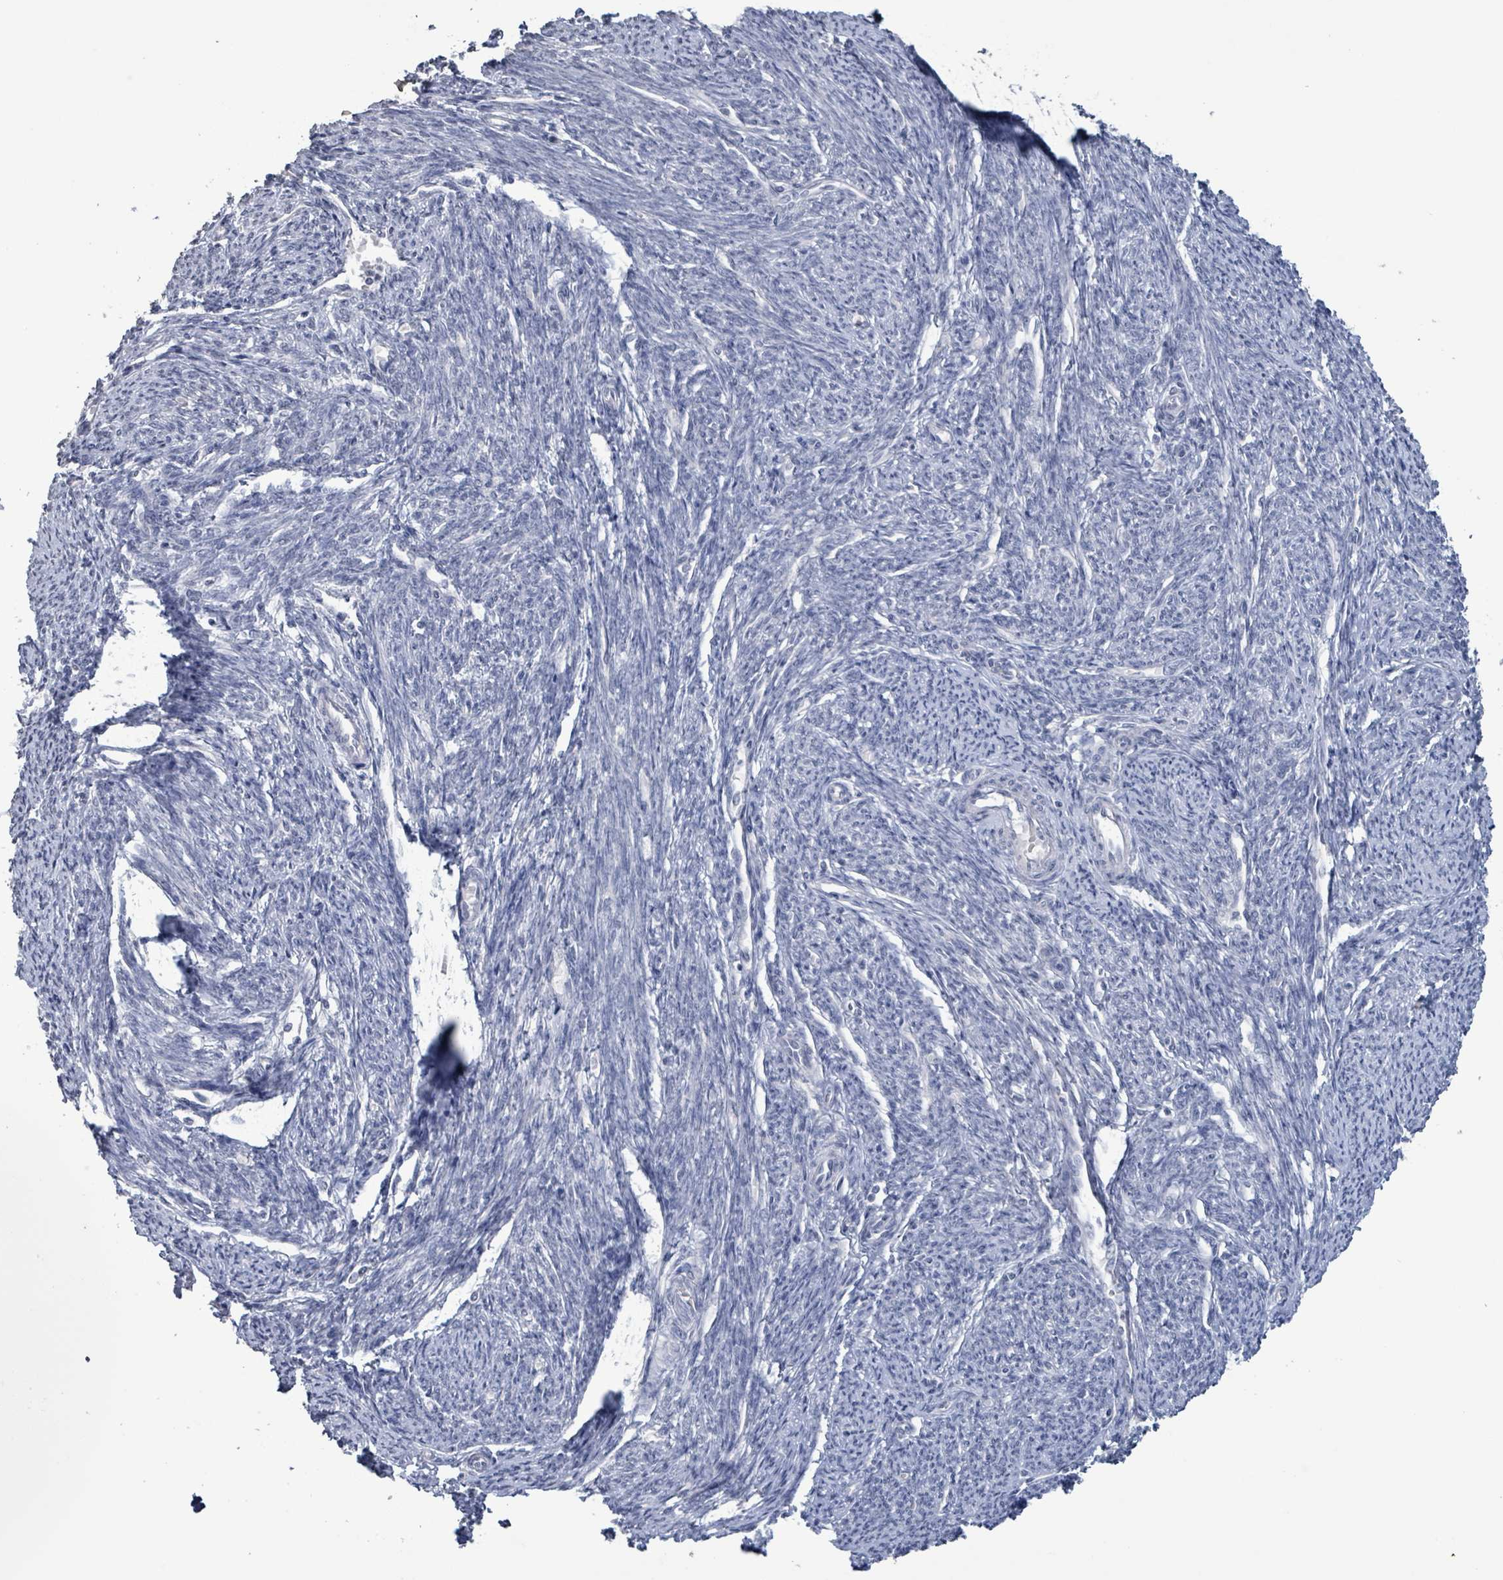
{"staining": {"intensity": "negative", "quantity": "none", "location": "none"}, "tissue": "smooth muscle", "cell_type": "Smooth muscle cells", "image_type": "normal", "snomed": [{"axis": "morphology", "description": "Normal tissue, NOS"}, {"axis": "topography", "description": "Smooth muscle"}, {"axis": "topography", "description": "Fallopian tube"}], "caption": "High power microscopy micrograph of an IHC photomicrograph of unremarkable smooth muscle, revealing no significant expression in smooth muscle cells.", "gene": "CA9", "patient": {"sex": "female", "age": 59}}